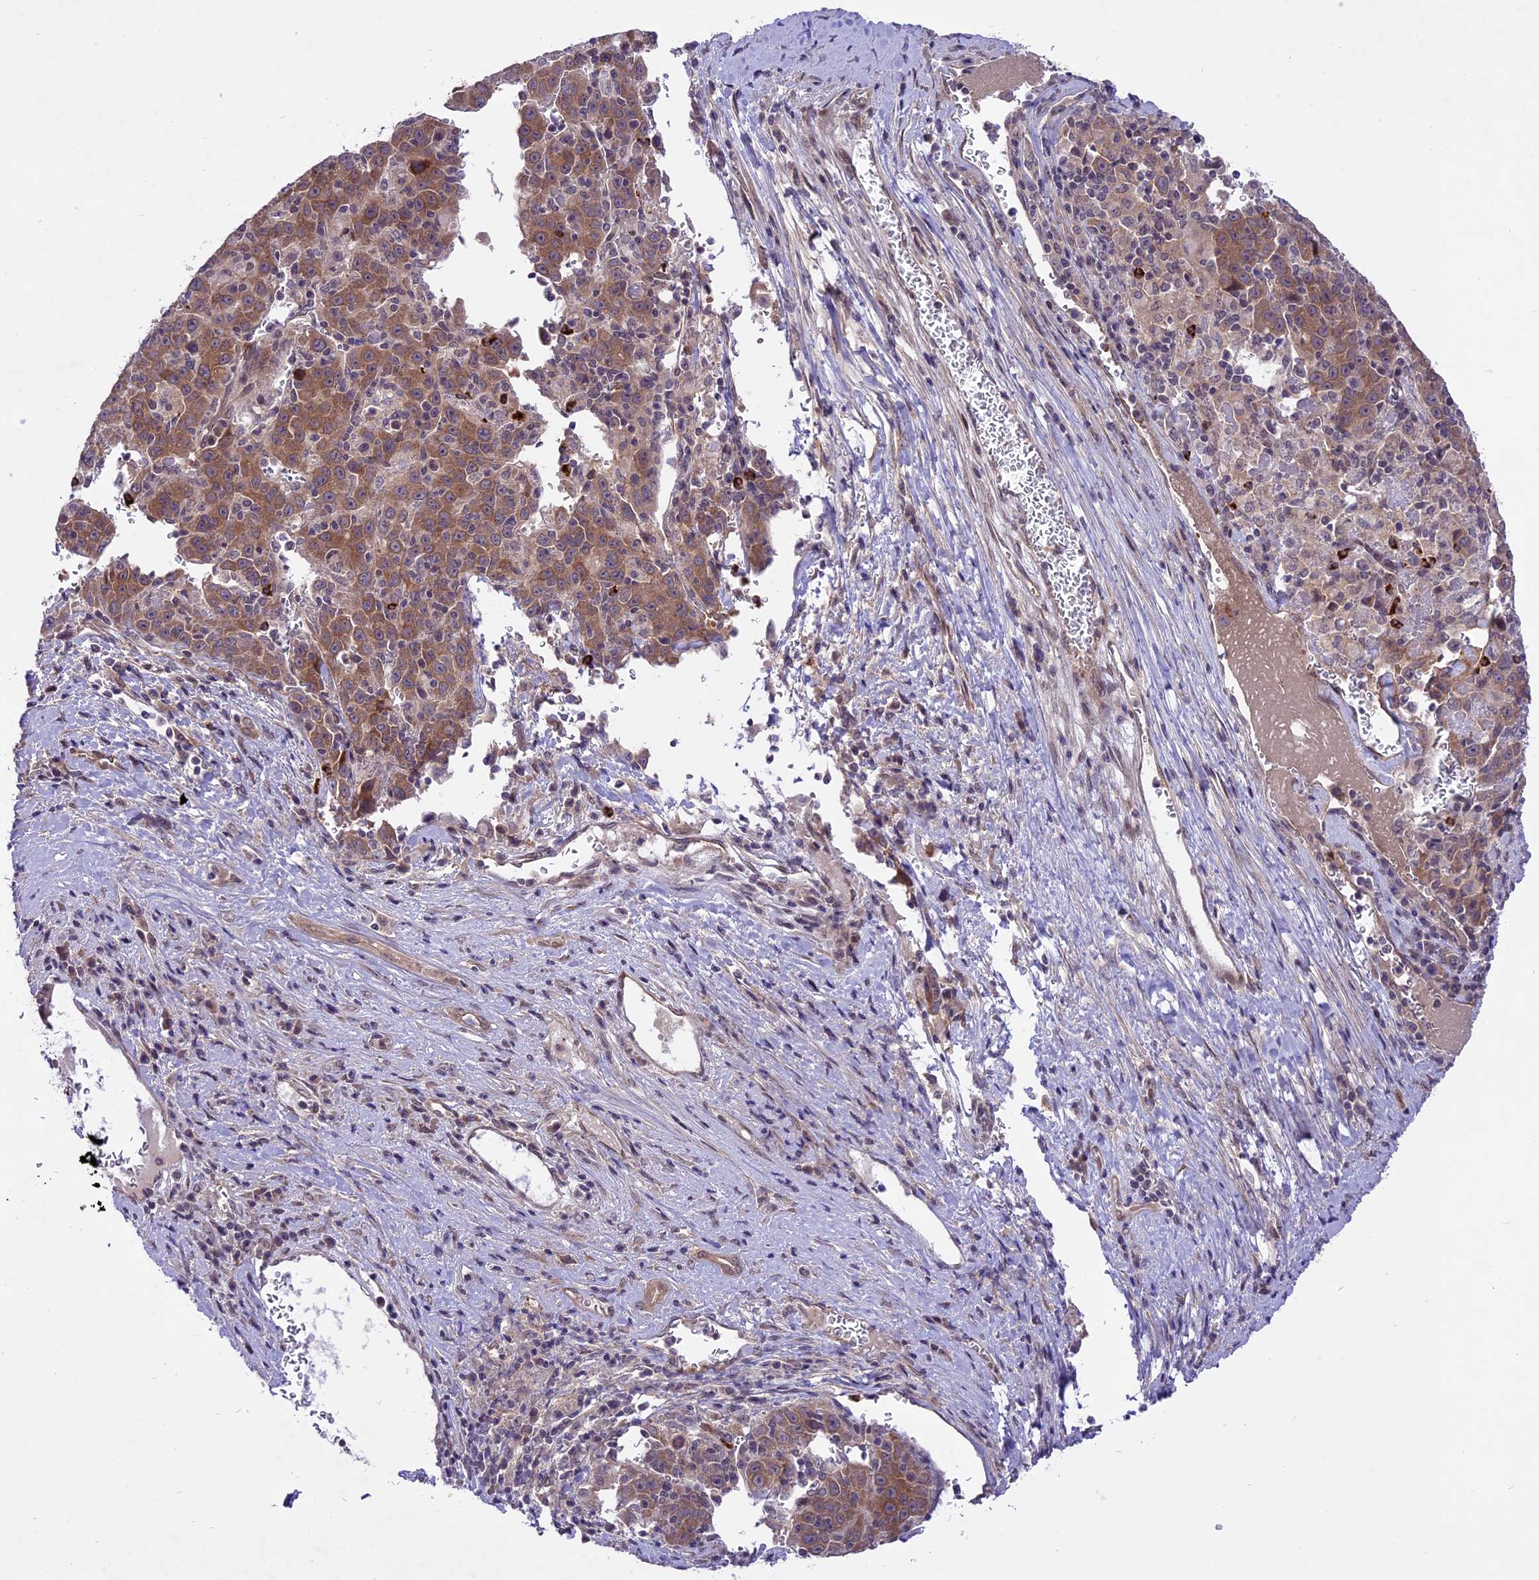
{"staining": {"intensity": "moderate", "quantity": ">75%", "location": "cytoplasmic/membranous"}, "tissue": "liver cancer", "cell_type": "Tumor cells", "image_type": "cancer", "snomed": [{"axis": "morphology", "description": "Carcinoma, Hepatocellular, NOS"}, {"axis": "topography", "description": "Liver"}], "caption": "Tumor cells reveal medium levels of moderate cytoplasmic/membranous positivity in about >75% of cells in human liver cancer (hepatocellular carcinoma).", "gene": "SPRED1", "patient": {"sex": "female", "age": 53}}